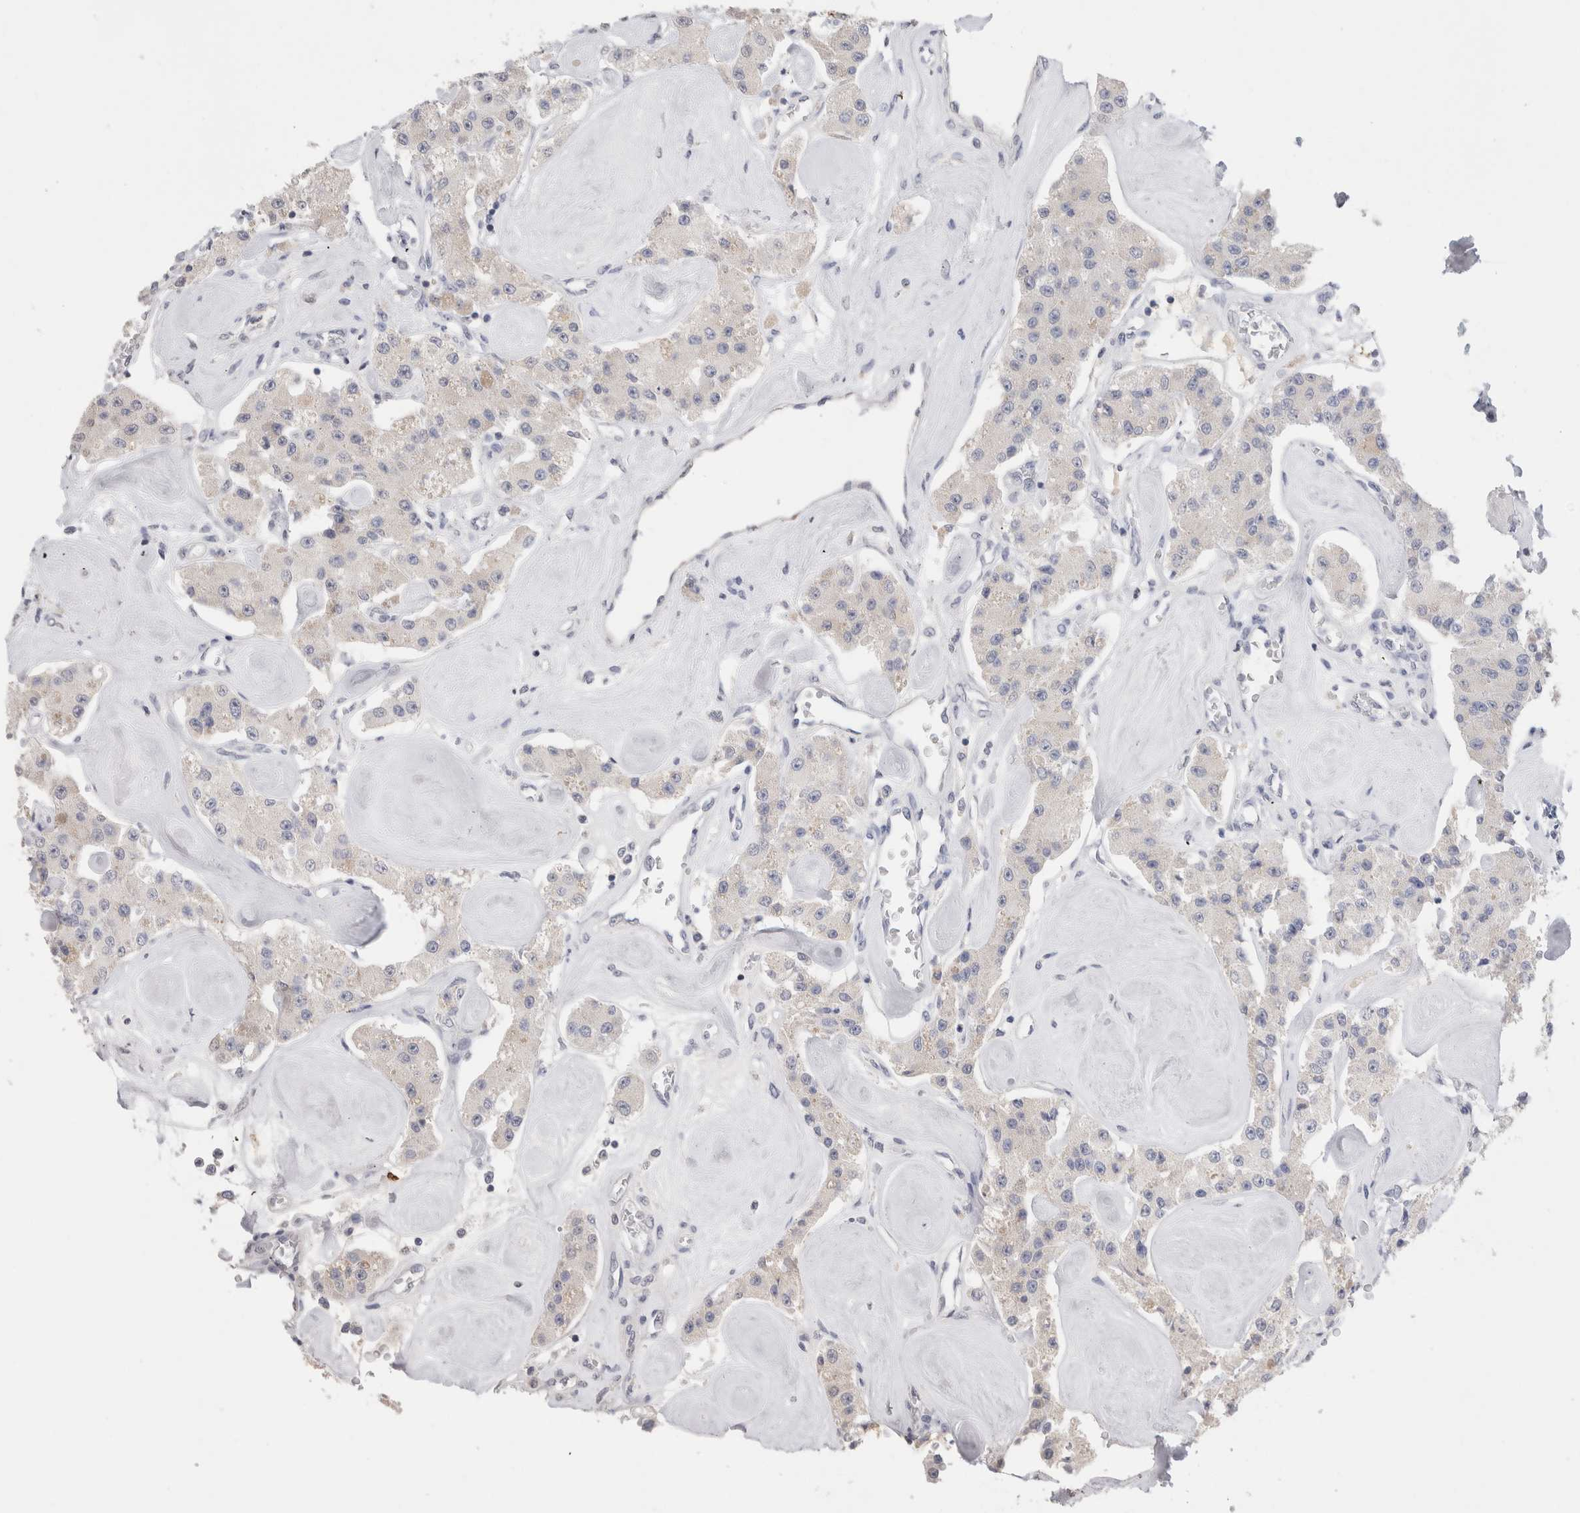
{"staining": {"intensity": "negative", "quantity": "none", "location": "none"}, "tissue": "carcinoid", "cell_type": "Tumor cells", "image_type": "cancer", "snomed": [{"axis": "morphology", "description": "Carcinoid, malignant, NOS"}, {"axis": "topography", "description": "Pancreas"}], "caption": "Immunohistochemistry (IHC) image of human carcinoid (malignant) stained for a protein (brown), which shows no positivity in tumor cells.", "gene": "LAMP3", "patient": {"sex": "male", "age": 41}}